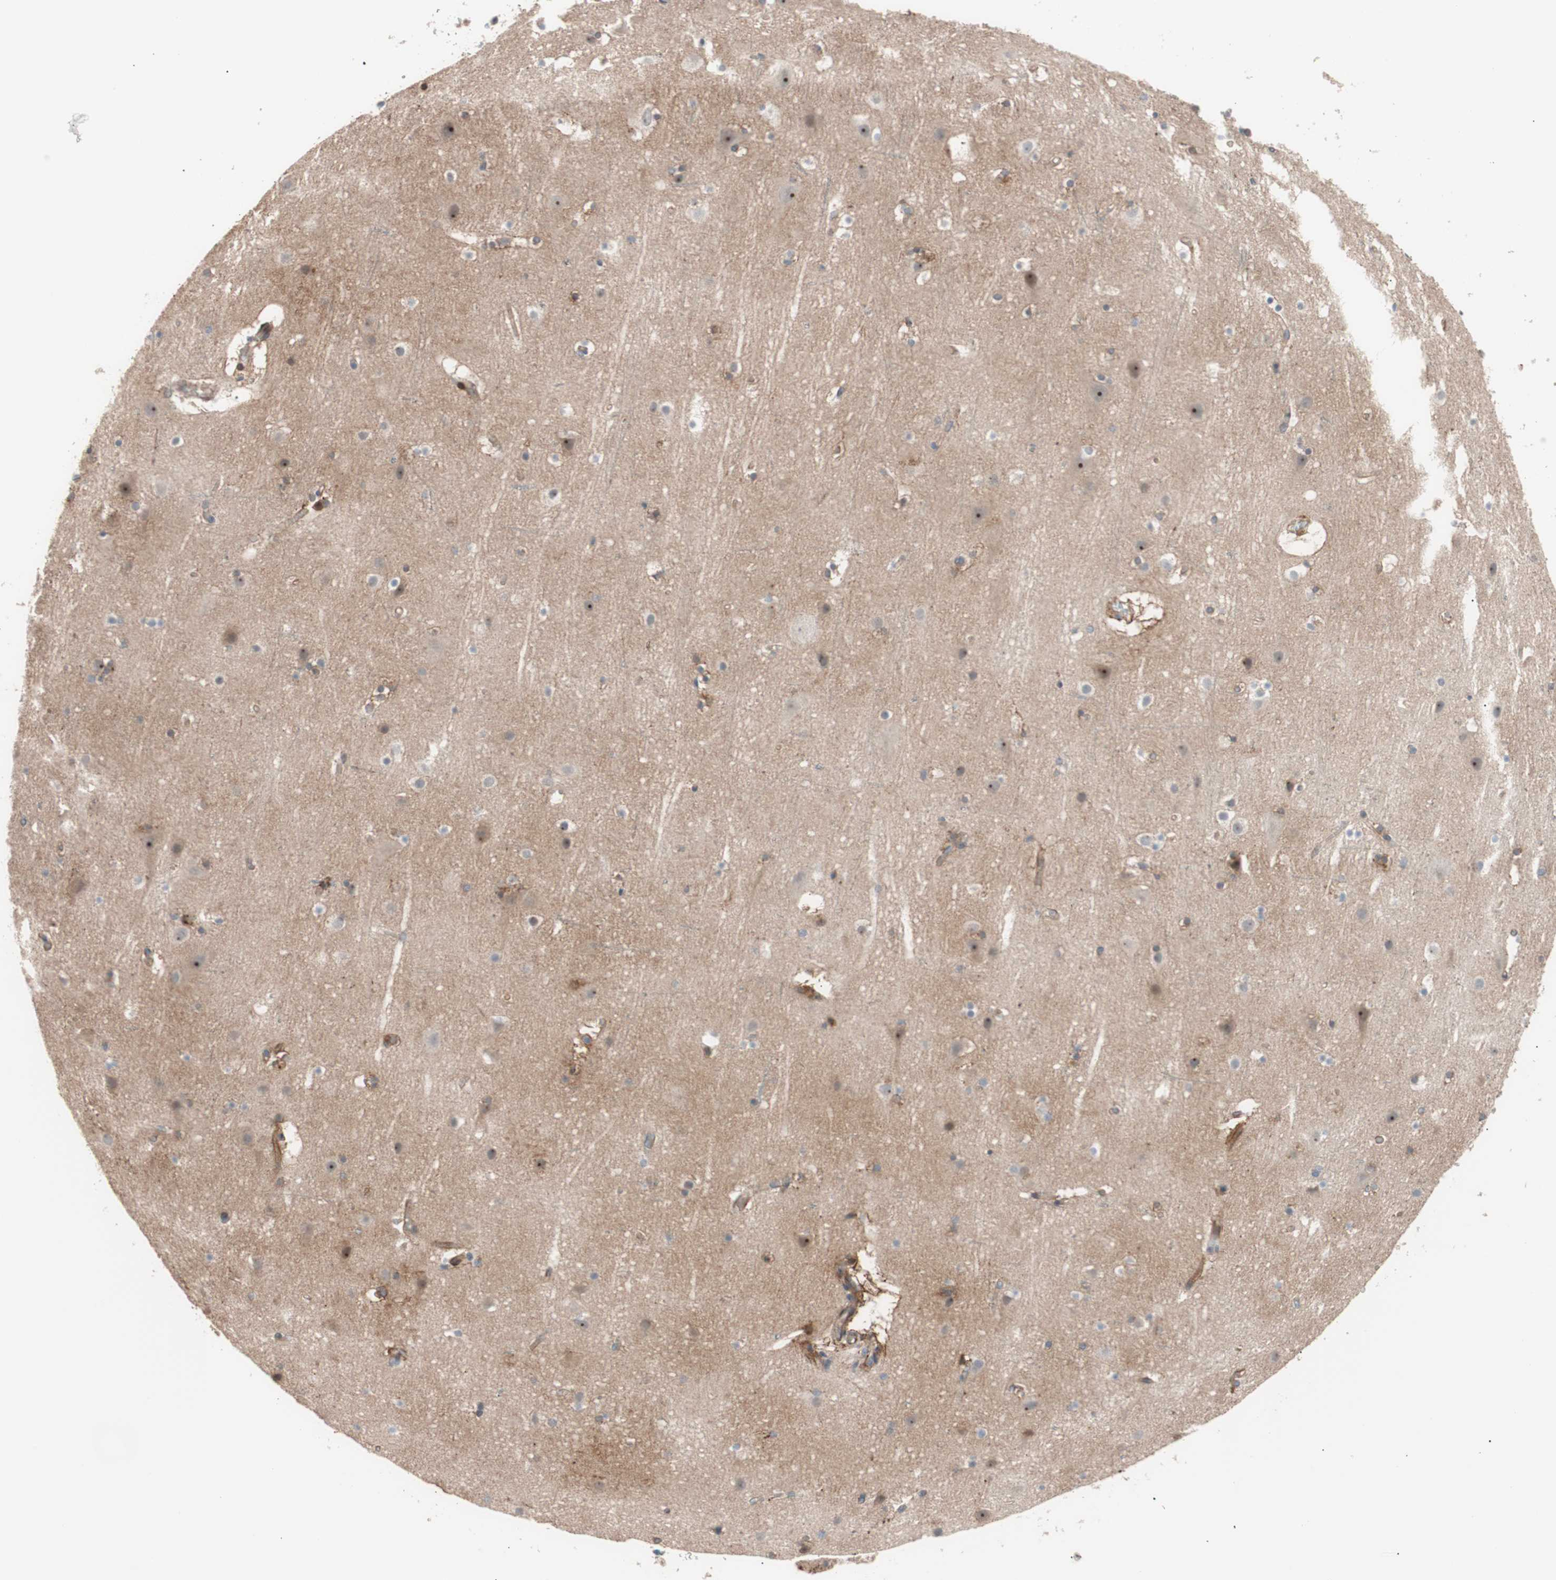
{"staining": {"intensity": "weak", "quantity": "25%-75%", "location": "cytoplasmic/membranous"}, "tissue": "cerebral cortex", "cell_type": "Endothelial cells", "image_type": "normal", "snomed": [{"axis": "morphology", "description": "Normal tissue, NOS"}, {"axis": "topography", "description": "Cerebral cortex"}], "caption": "Immunohistochemistry (IHC) of benign human cerebral cortex reveals low levels of weak cytoplasmic/membranous positivity in about 25%-75% of endothelial cells.", "gene": "SMG1", "patient": {"sex": "male", "age": 45}}